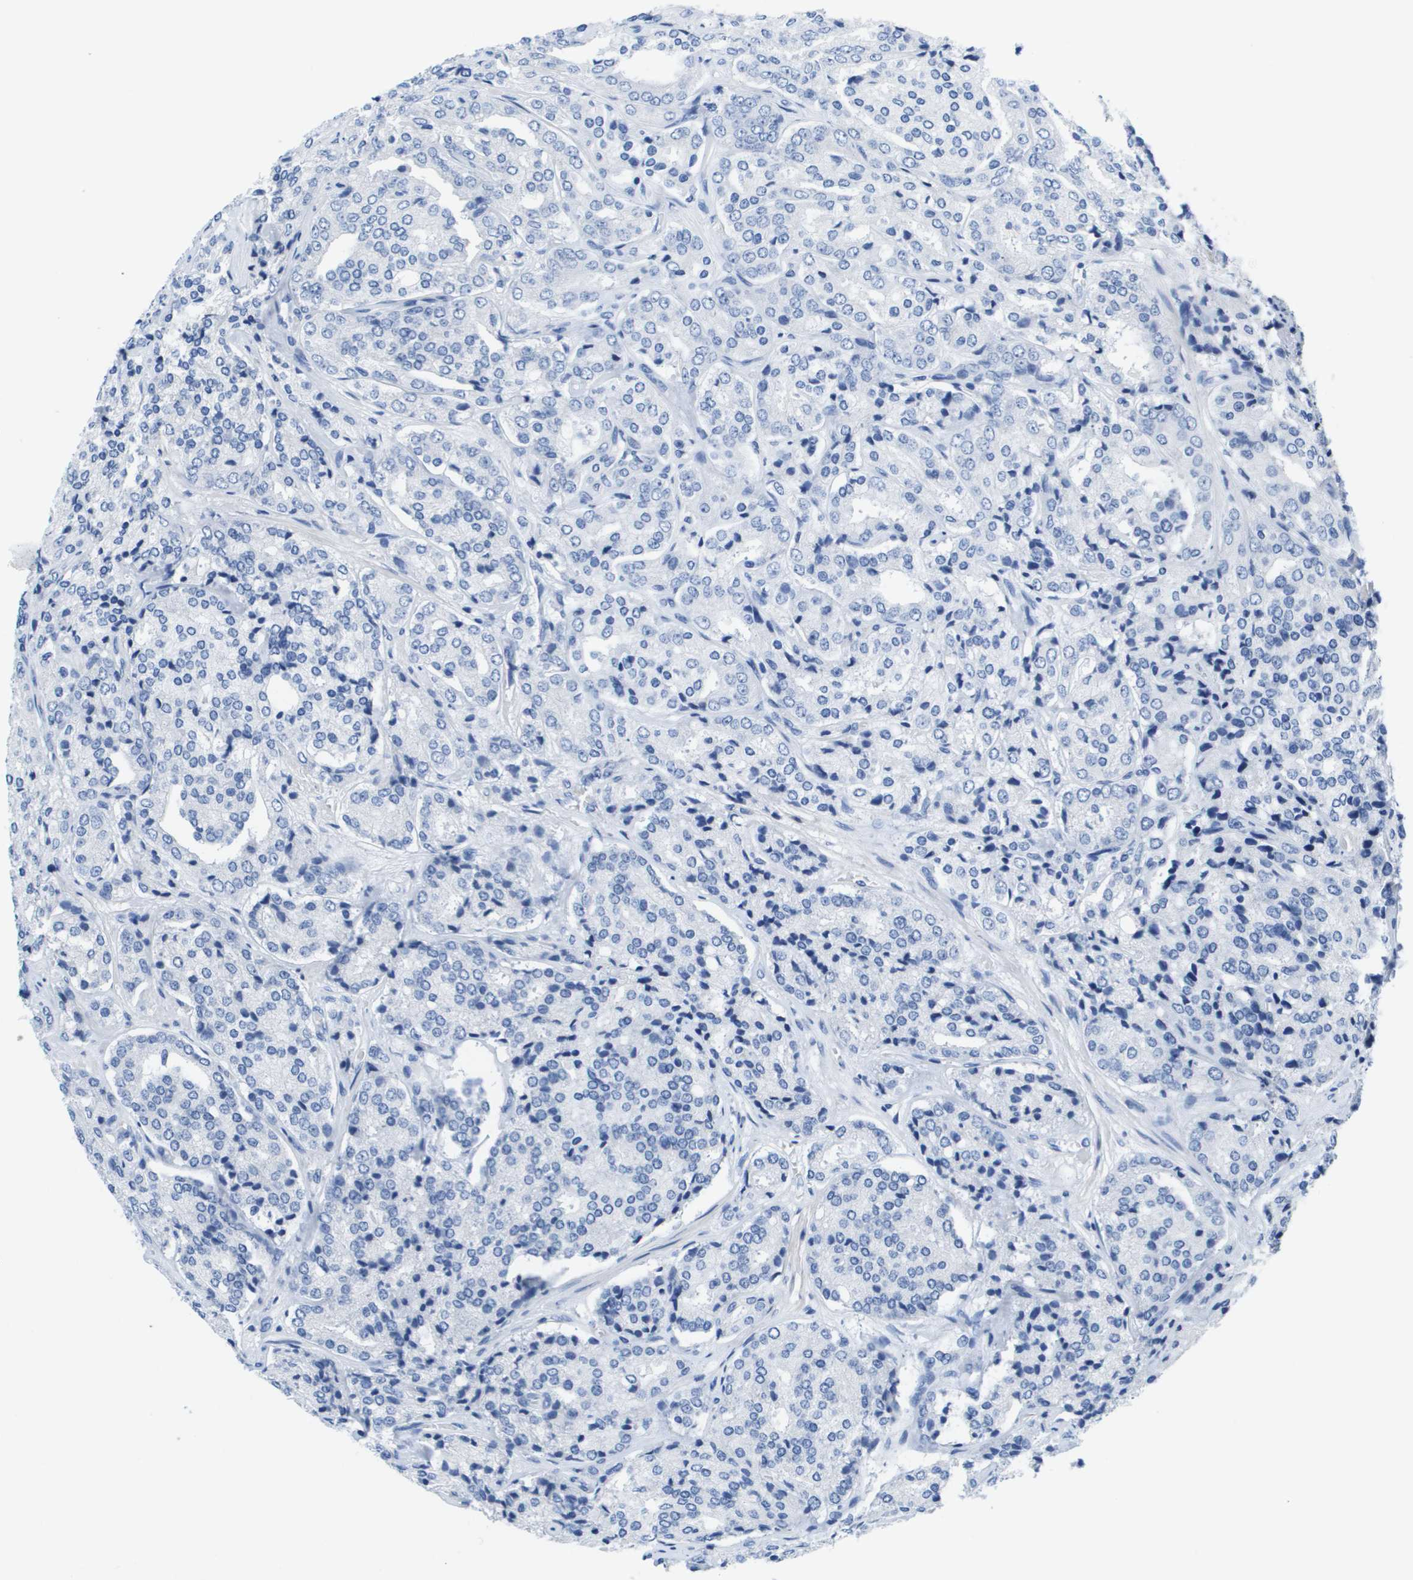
{"staining": {"intensity": "negative", "quantity": "none", "location": "none"}, "tissue": "prostate cancer", "cell_type": "Tumor cells", "image_type": "cancer", "snomed": [{"axis": "morphology", "description": "Adenocarcinoma, High grade"}, {"axis": "topography", "description": "Prostate"}], "caption": "The immunohistochemistry micrograph has no significant positivity in tumor cells of prostate cancer (high-grade adenocarcinoma) tissue.", "gene": "APOA1", "patient": {"sex": "male", "age": 65}}